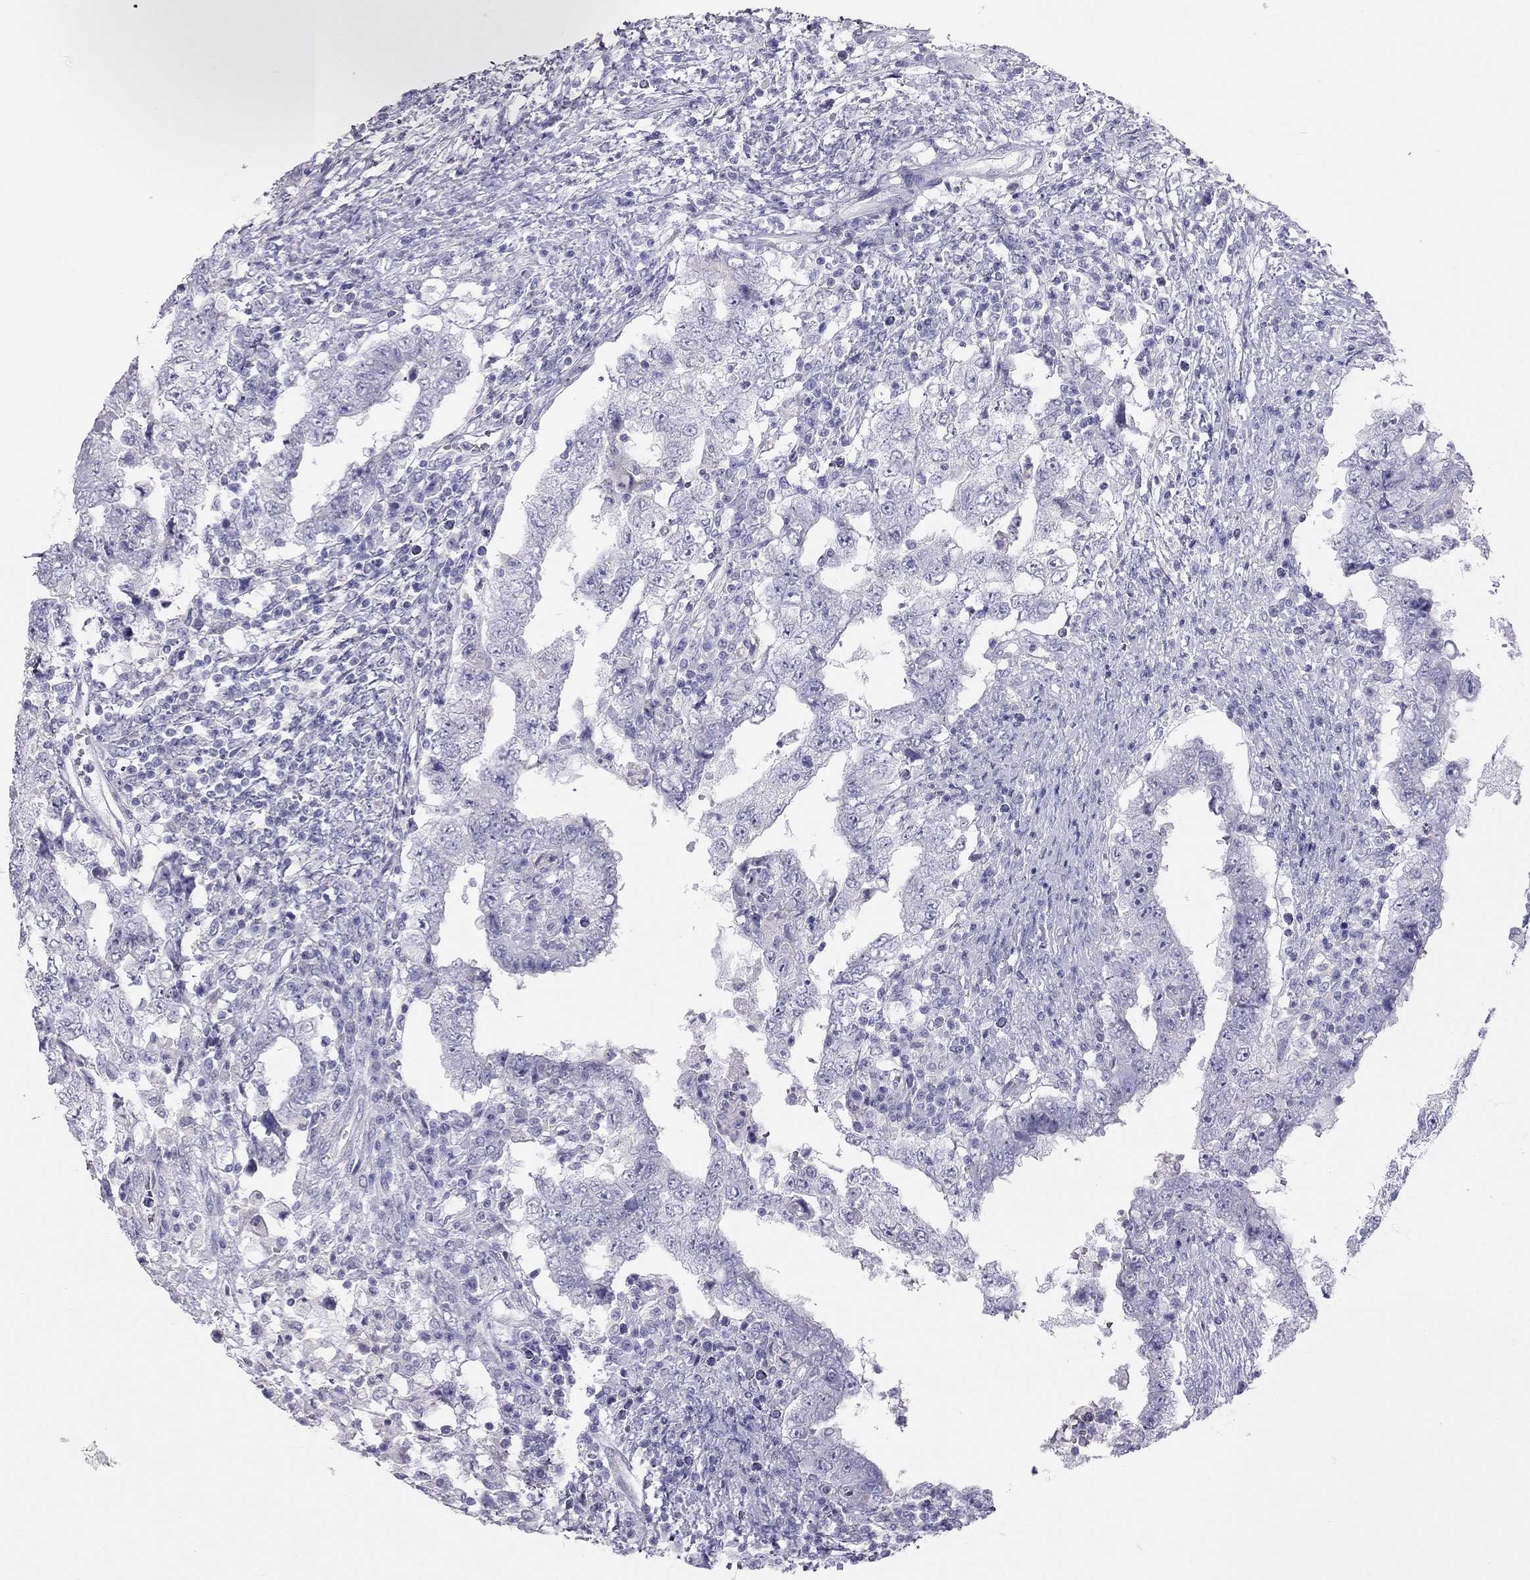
{"staining": {"intensity": "negative", "quantity": "none", "location": "none"}, "tissue": "testis cancer", "cell_type": "Tumor cells", "image_type": "cancer", "snomed": [{"axis": "morphology", "description": "Carcinoma, Embryonal, NOS"}, {"axis": "topography", "description": "Testis"}], "caption": "The immunohistochemistry (IHC) micrograph has no significant expression in tumor cells of embryonal carcinoma (testis) tissue.", "gene": "SPATA12", "patient": {"sex": "male", "age": 26}}